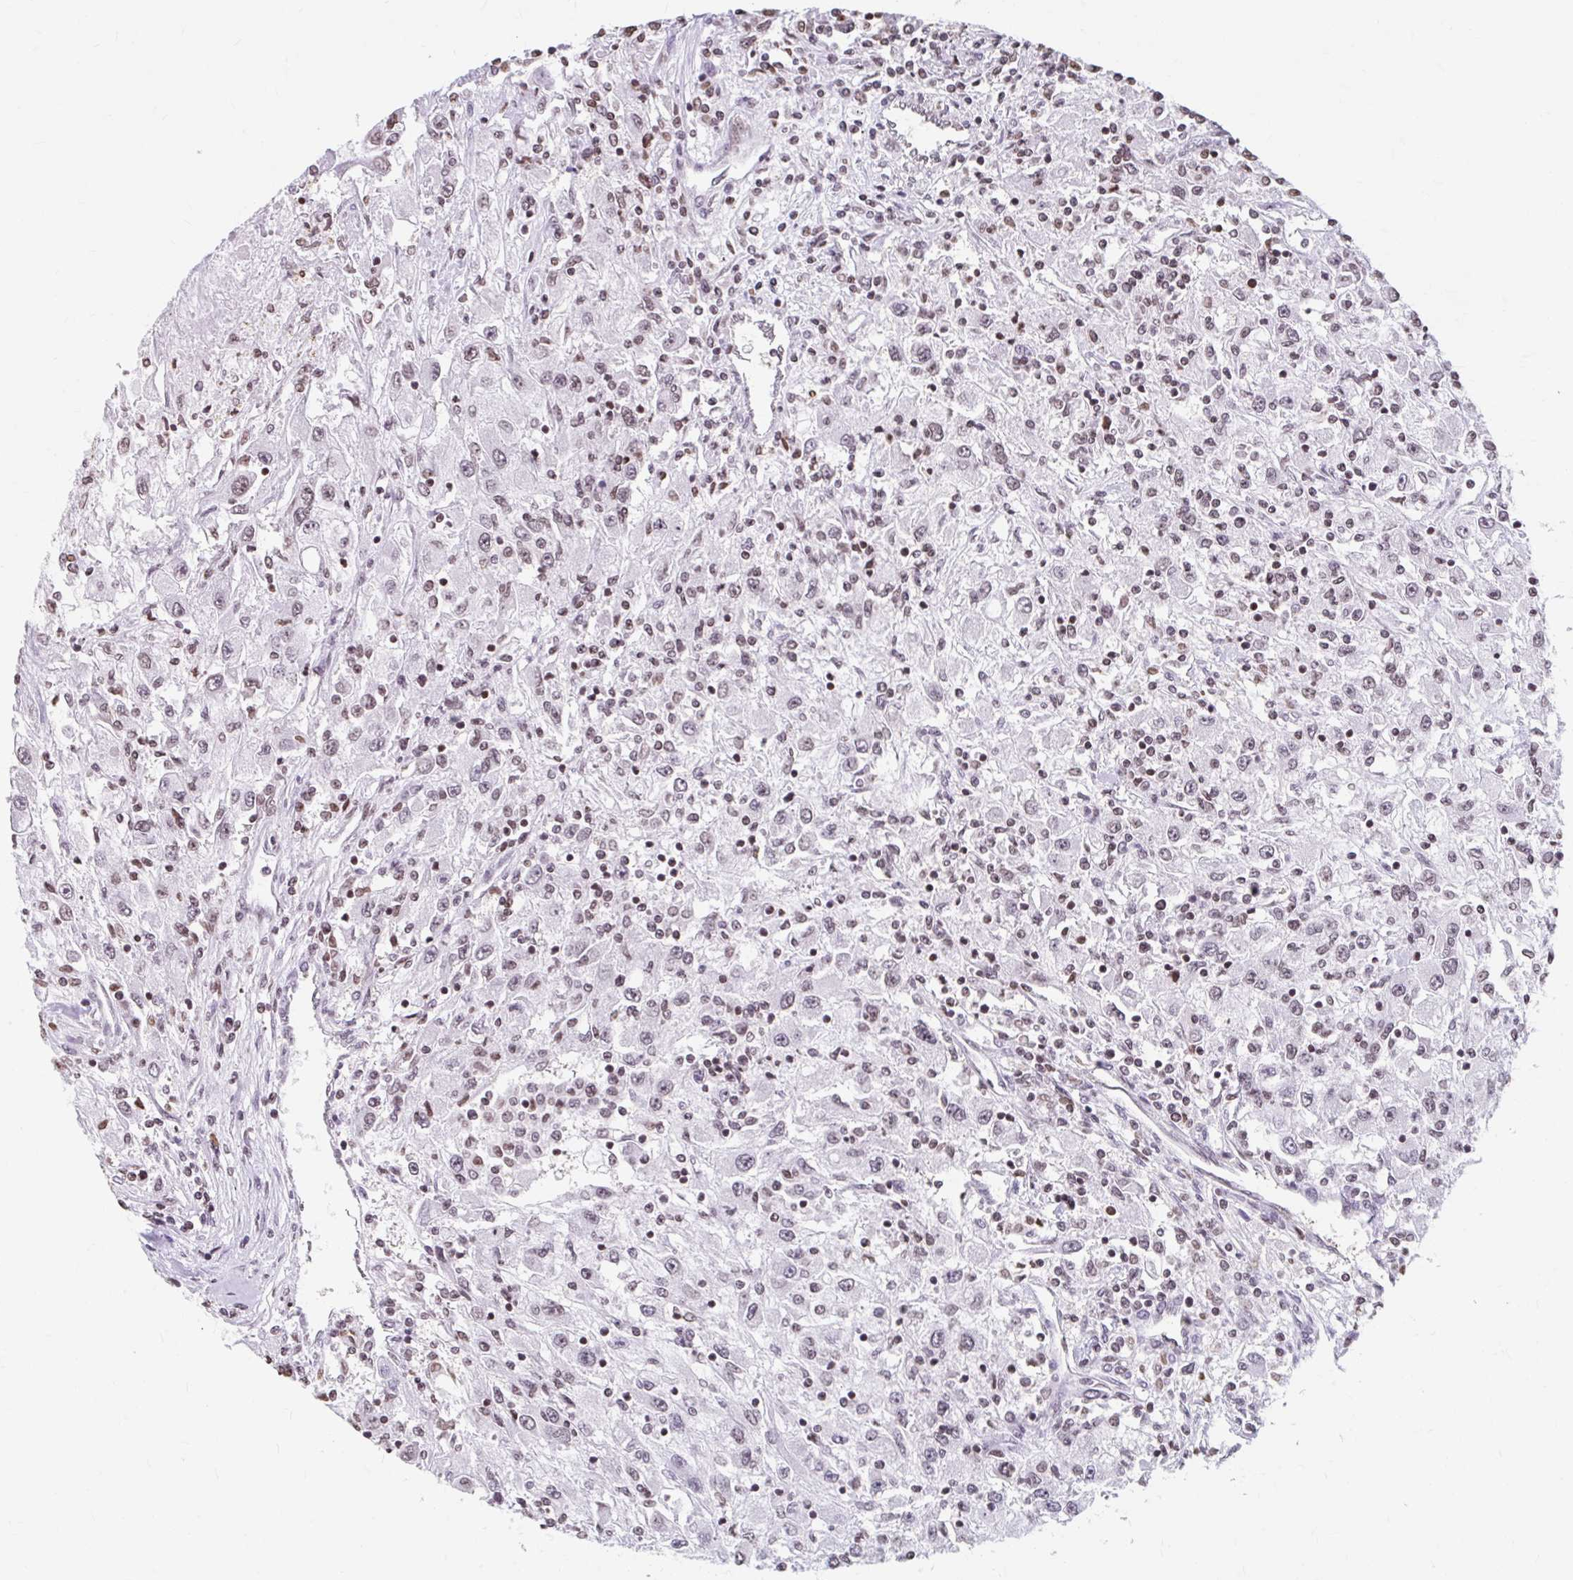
{"staining": {"intensity": "moderate", "quantity": "<25%", "location": "nuclear"}, "tissue": "renal cancer", "cell_type": "Tumor cells", "image_type": "cancer", "snomed": [{"axis": "morphology", "description": "Adenocarcinoma, NOS"}, {"axis": "topography", "description": "Kidney"}], "caption": "Renal adenocarcinoma stained with immunohistochemistry (IHC) shows moderate nuclear staining in about <25% of tumor cells.", "gene": "ORC3", "patient": {"sex": "female", "age": 67}}